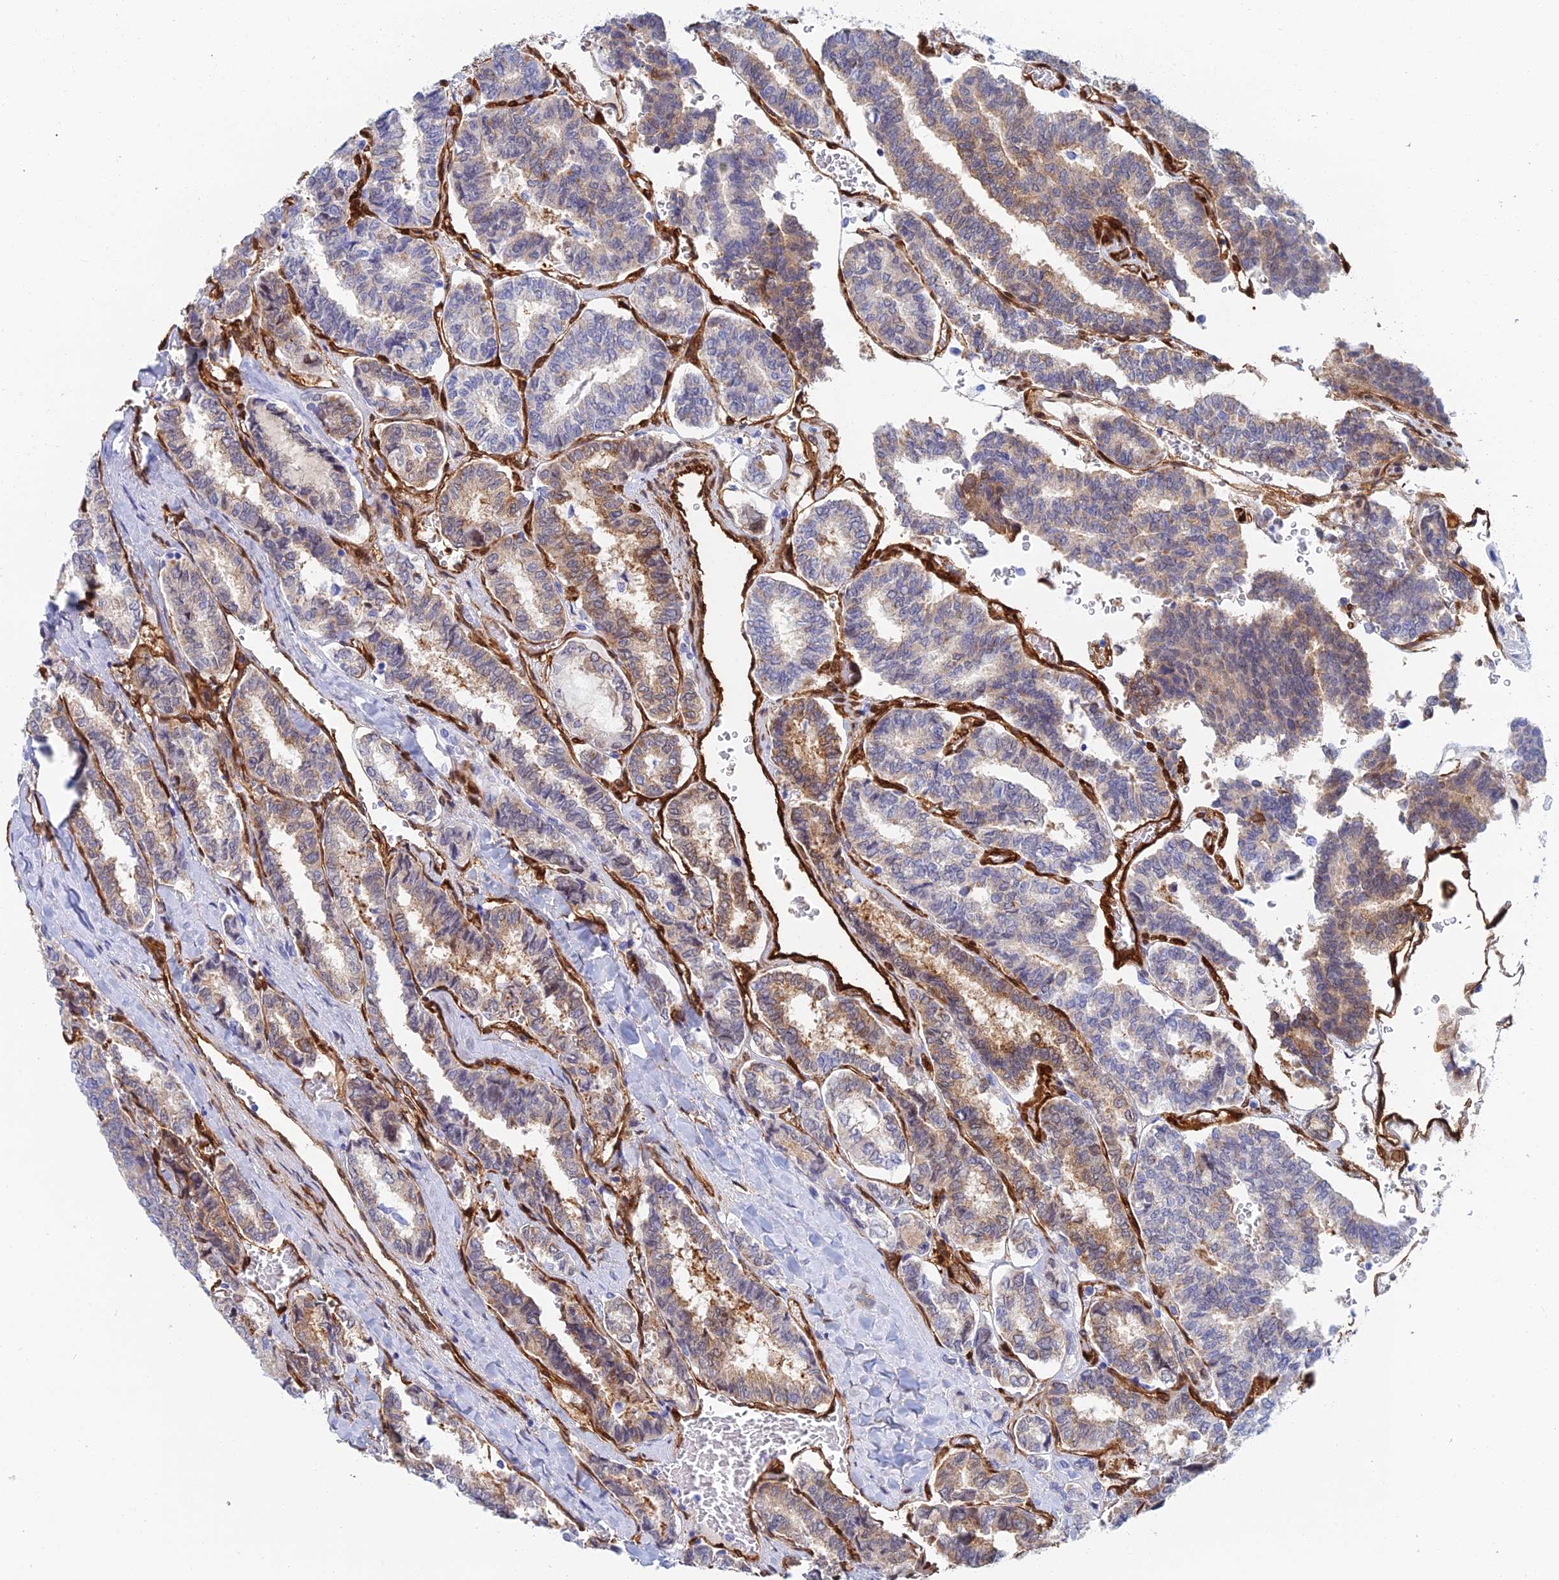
{"staining": {"intensity": "moderate", "quantity": "25%-75%", "location": "cytoplasmic/membranous"}, "tissue": "thyroid cancer", "cell_type": "Tumor cells", "image_type": "cancer", "snomed": [{"axis": "morphology", "description": "Papillary adenocarcinoma, NOS"}, {"axis": "topography", "description": "Thyroid gland"}], "caption": "Immunohistochemistry image of neoplastic tissue: thyroid cancer (papillary adenocarcinoma) stained using immunohistochemistry displays medium levels of moderate protein expression localized specifically in the cytoplasmic/membranous of tumor cells, appearing as a cytoplasmic/membranous brown color.", "gene": "CRIP2", "patient": {"sex": "female", "age": 35}}